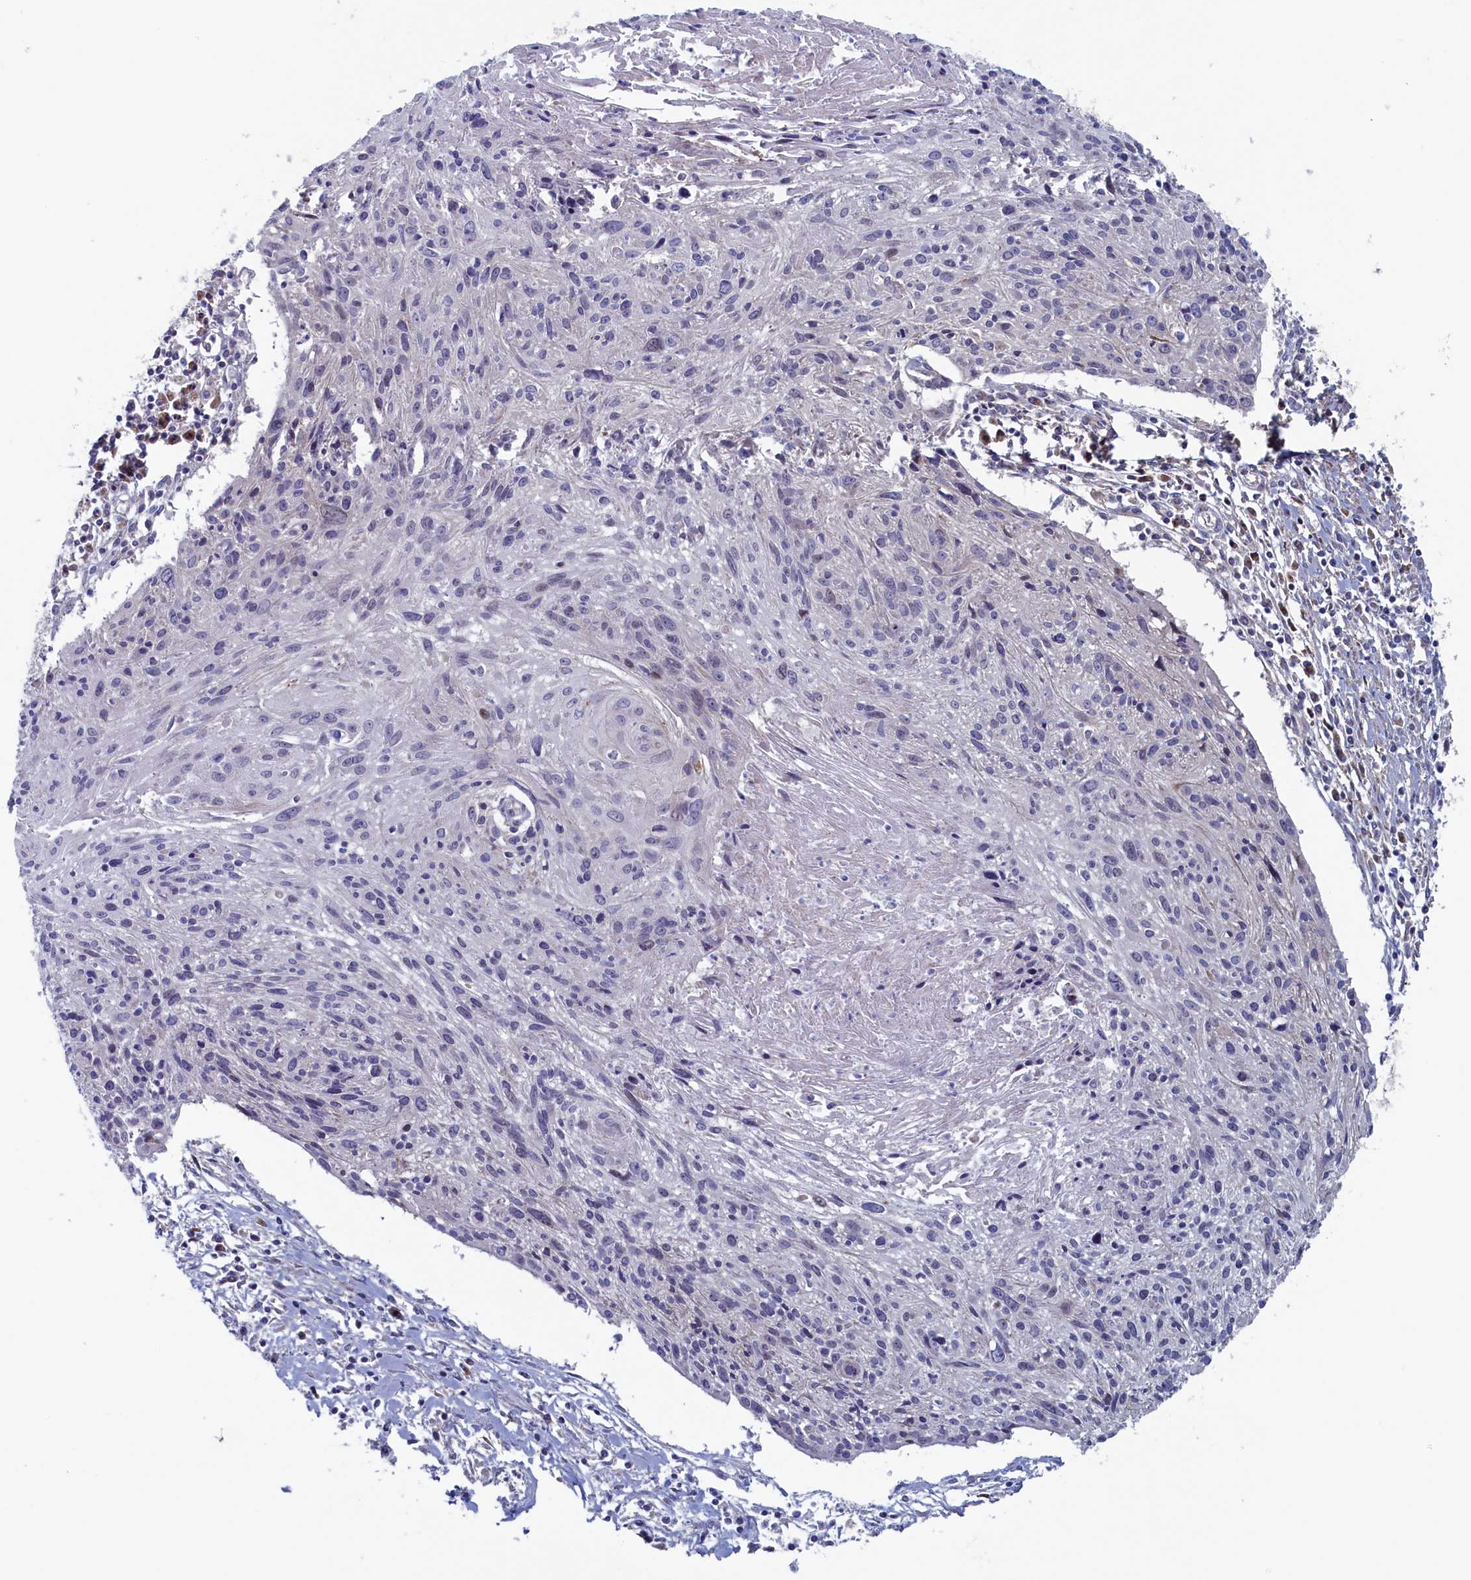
{"staining": {"intensity": "negative", "quantity": "none", "location": "none"}, "tissue": "cervical cancer", "cell_type": "Tumor cells", "image_type": "cancer", "snomed": [{"axis": "morphology", "description": "Squamous cell carcinoma, NOS"}, {"axis": "topography", "description": "Cervix"}], "caption": "Protein analysis of cervical cancer (squamous cell carcinoma) shows no significant expression in tumor cells. Brightfield microscopy of IHC stained with DAB (3,3'-diaminobenzidine) (brown) and hematoxylin (blue), captured at high magnification.", "gene": "MTFMT", "patient": {"sex": "female", "age": 51}}